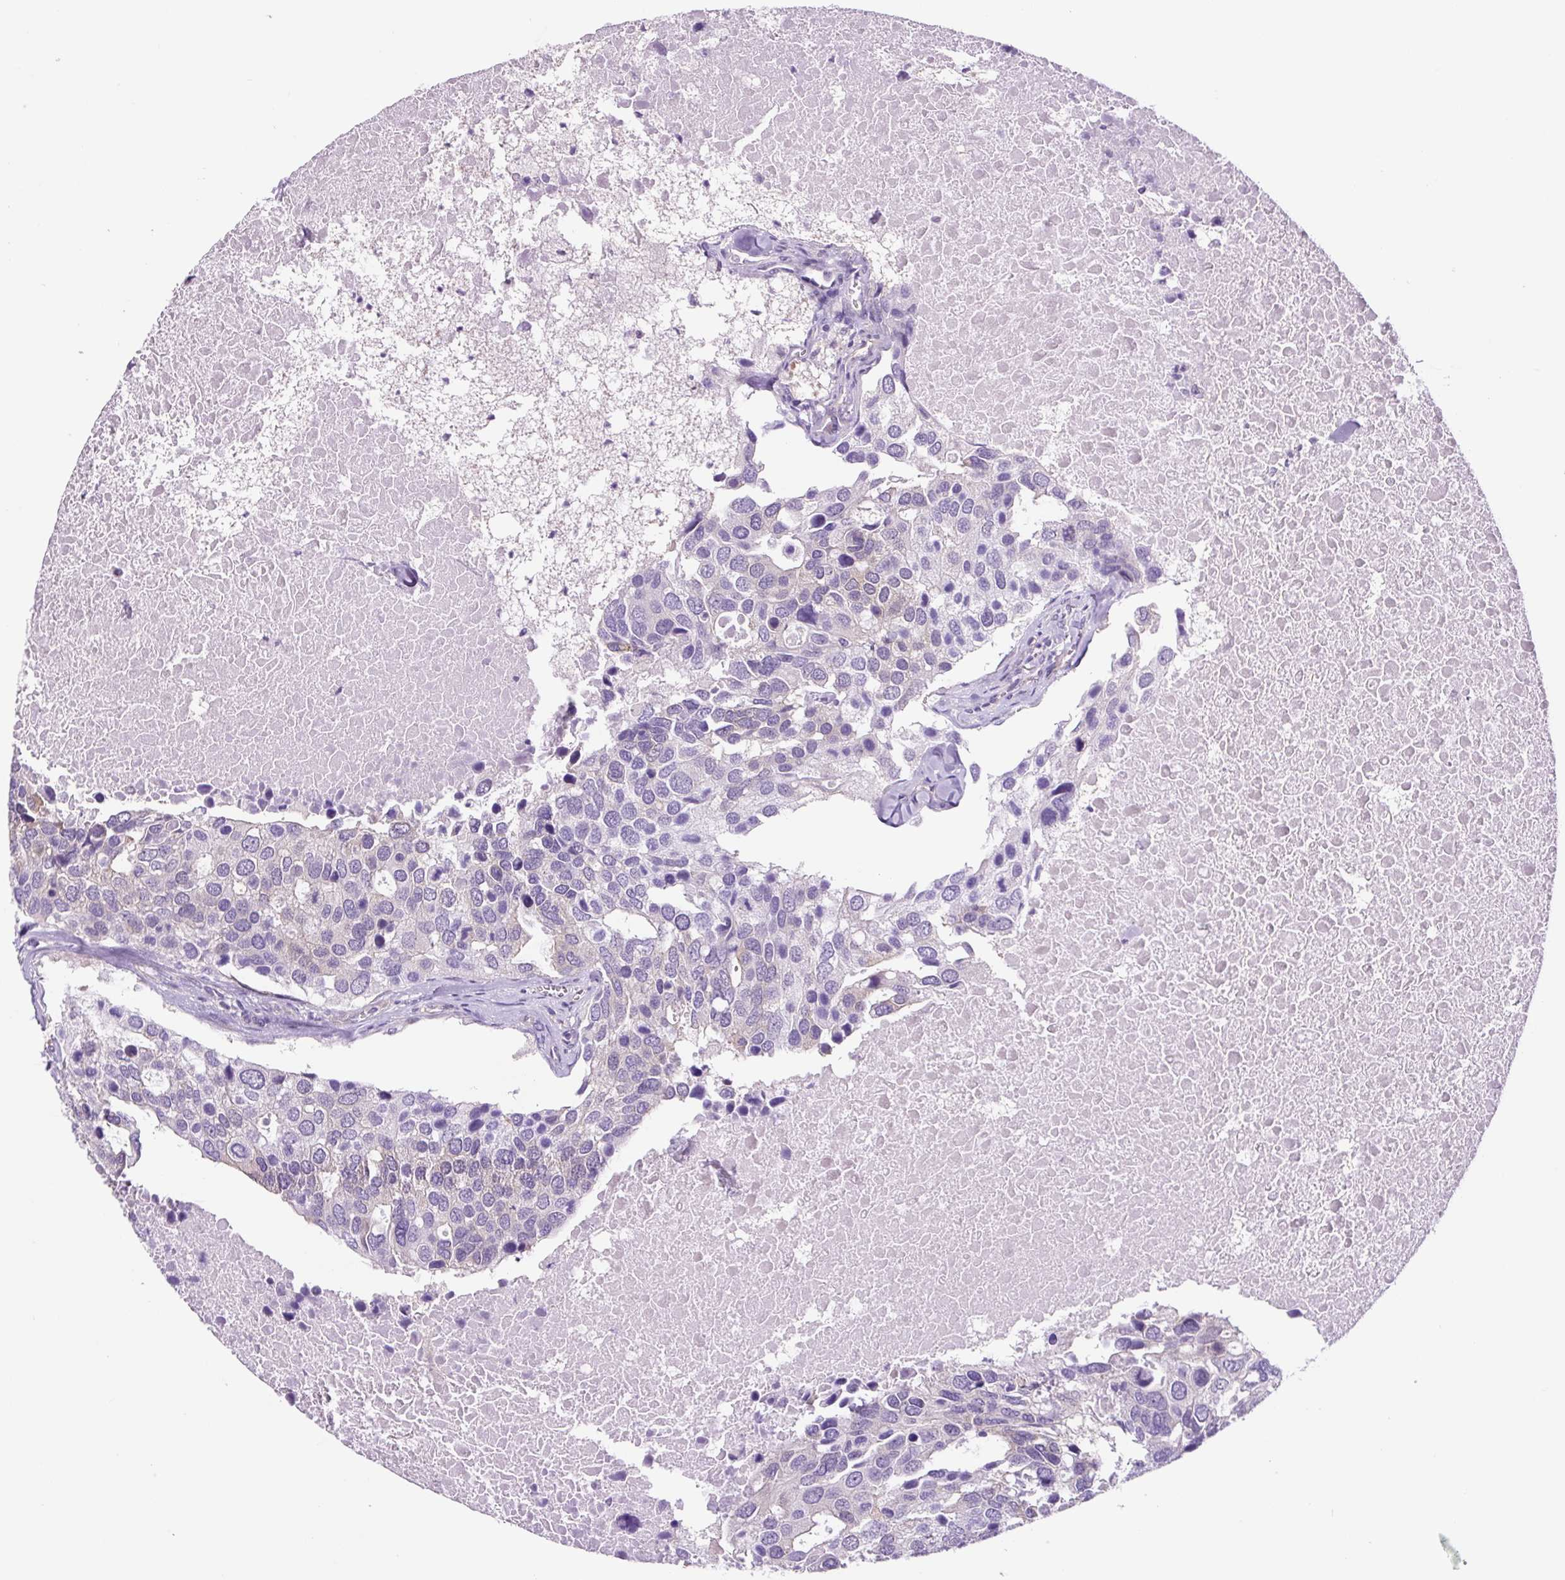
{"staining": {"intensity": "negative", "quantity": "none", "location": "none"}, "tissue": "breast cancer", "cell_type": "Tumor cells", "image_type": "cancer", "snomed": [{"axis": "morphology", "description": "Duct carcinoma"}, {"axis": "topography", "description": "Breast"}], "caption": "The micrograph reveals no staining of tumor cells in breast cancer.", "gene": "GORASP1", "patient": {"sex": "female", "age": 83}}